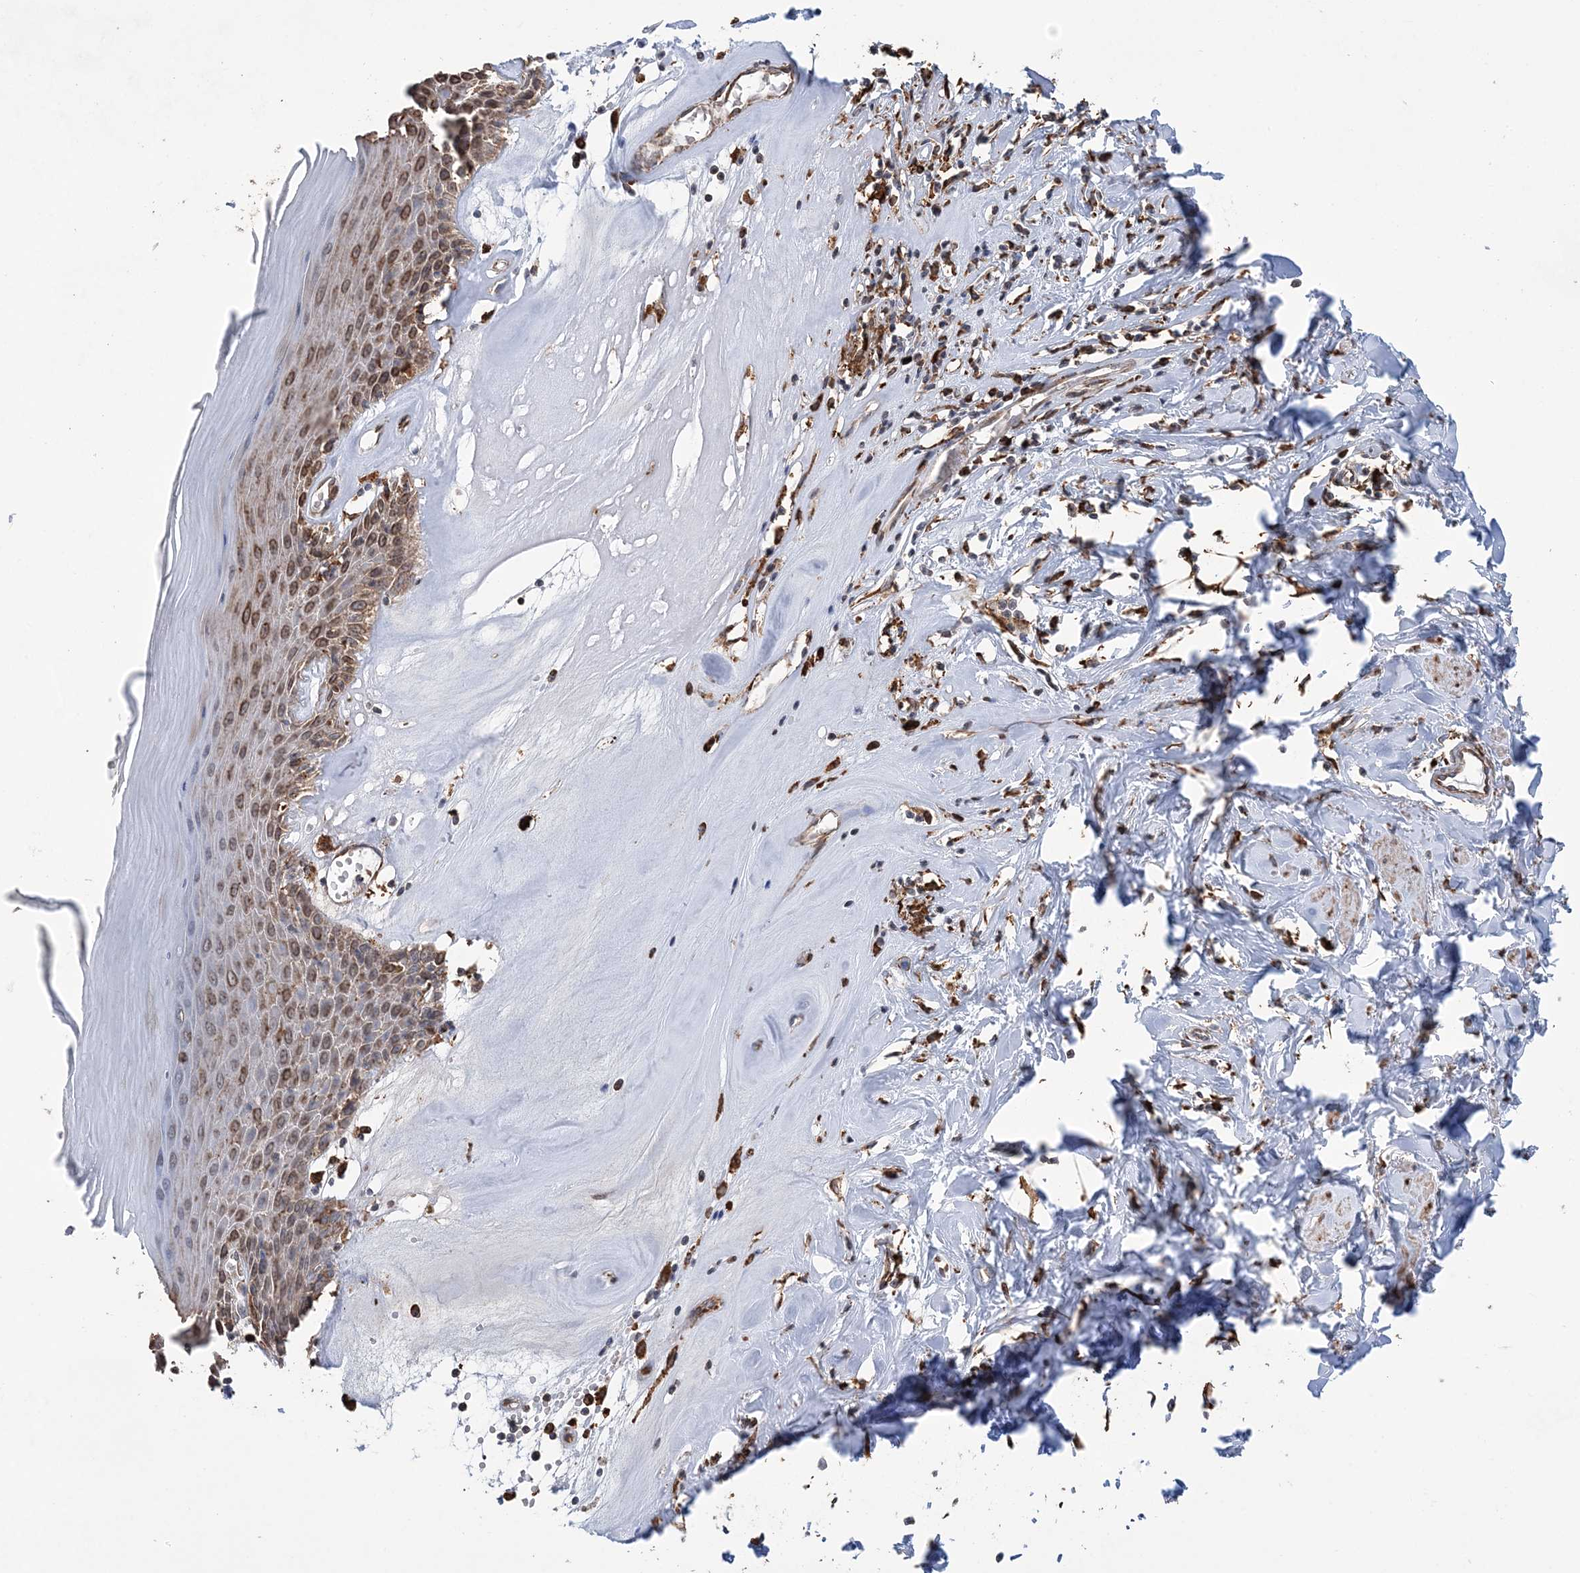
{"staining": {"intensity": "moderate", "quantity": ">75%", "location": "cytoplasmic/membranous,nuclear"}, "tissue": "skin", "cell_type": "Epidermal cells", "image_type": "normal", "snomed": [{"axis": "morphology", "description": "Normal tissue, NOS"}, {"axis": "morphology", "description": "Inflammation, NOS"}, {"axis": "topography", "description": "Vulva"}], "caption": "A micrograph showing moderate cytoplasmic/membranous,nuclear staining in about >75% of epidermal cells in unremarkable skin, as visualized by brown immunohistochemical staining.", "gene": "WDR12", "patient": {"sex": "female", "age": 84}}